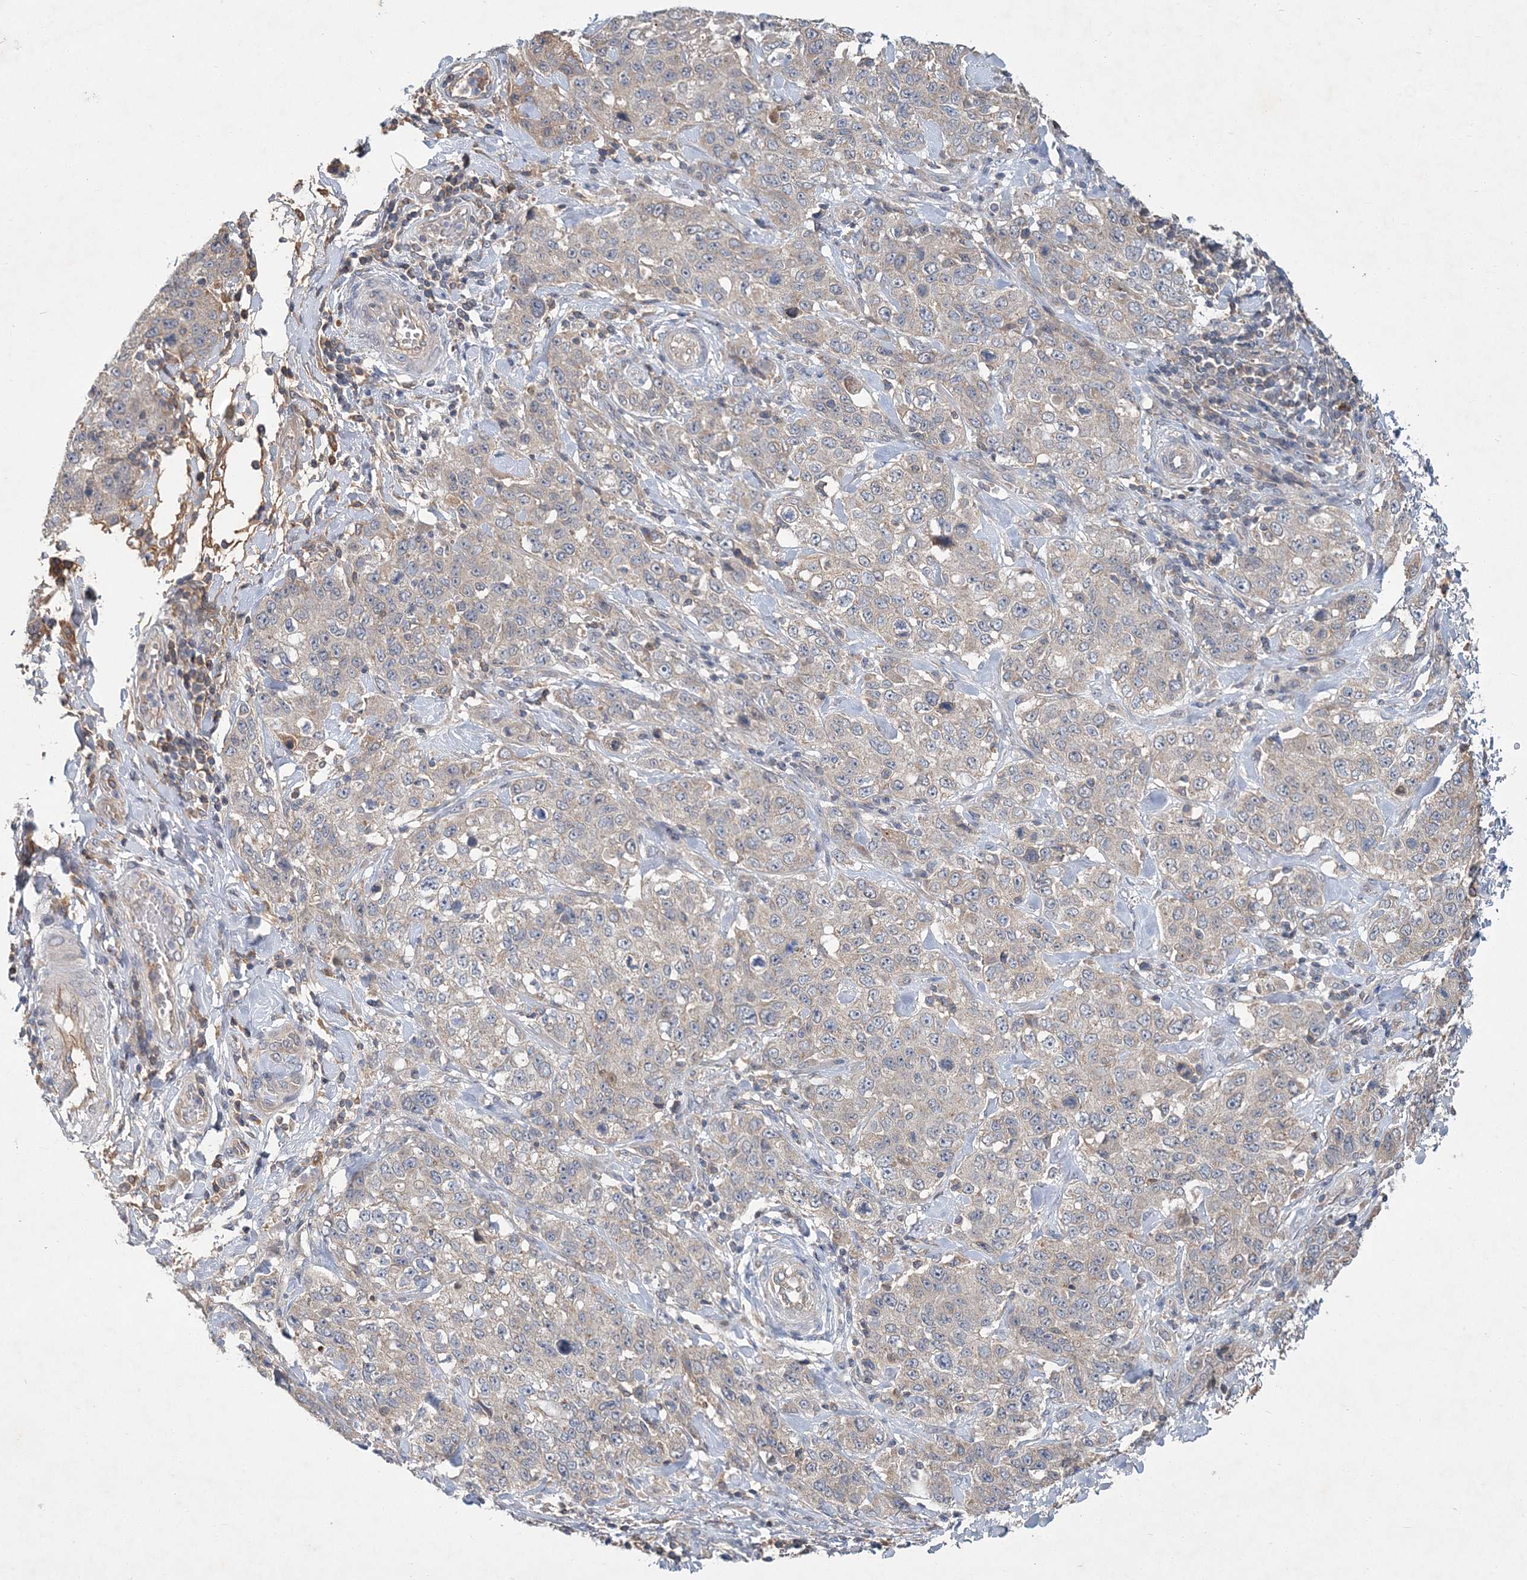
{"staining": {"intensity": "weak", "quantity": "<25%", "location": "cytoplasmic/membranous"}, "tissue": "stomach cancer", "cell_type": "Tumor cells", "image_type": "cancer", "snomed": [{"axis": "morphology", "description": "Adenocarcinoma, NOS"}, {"axis": "topography", "description": "Stomach"}], "caption": "Human stomach cancer stained for a protein using immunohistochemistry displays no expression in tumor cells.", "gene": "RNF25", "patient": {"sex": "male", "age": 48}}